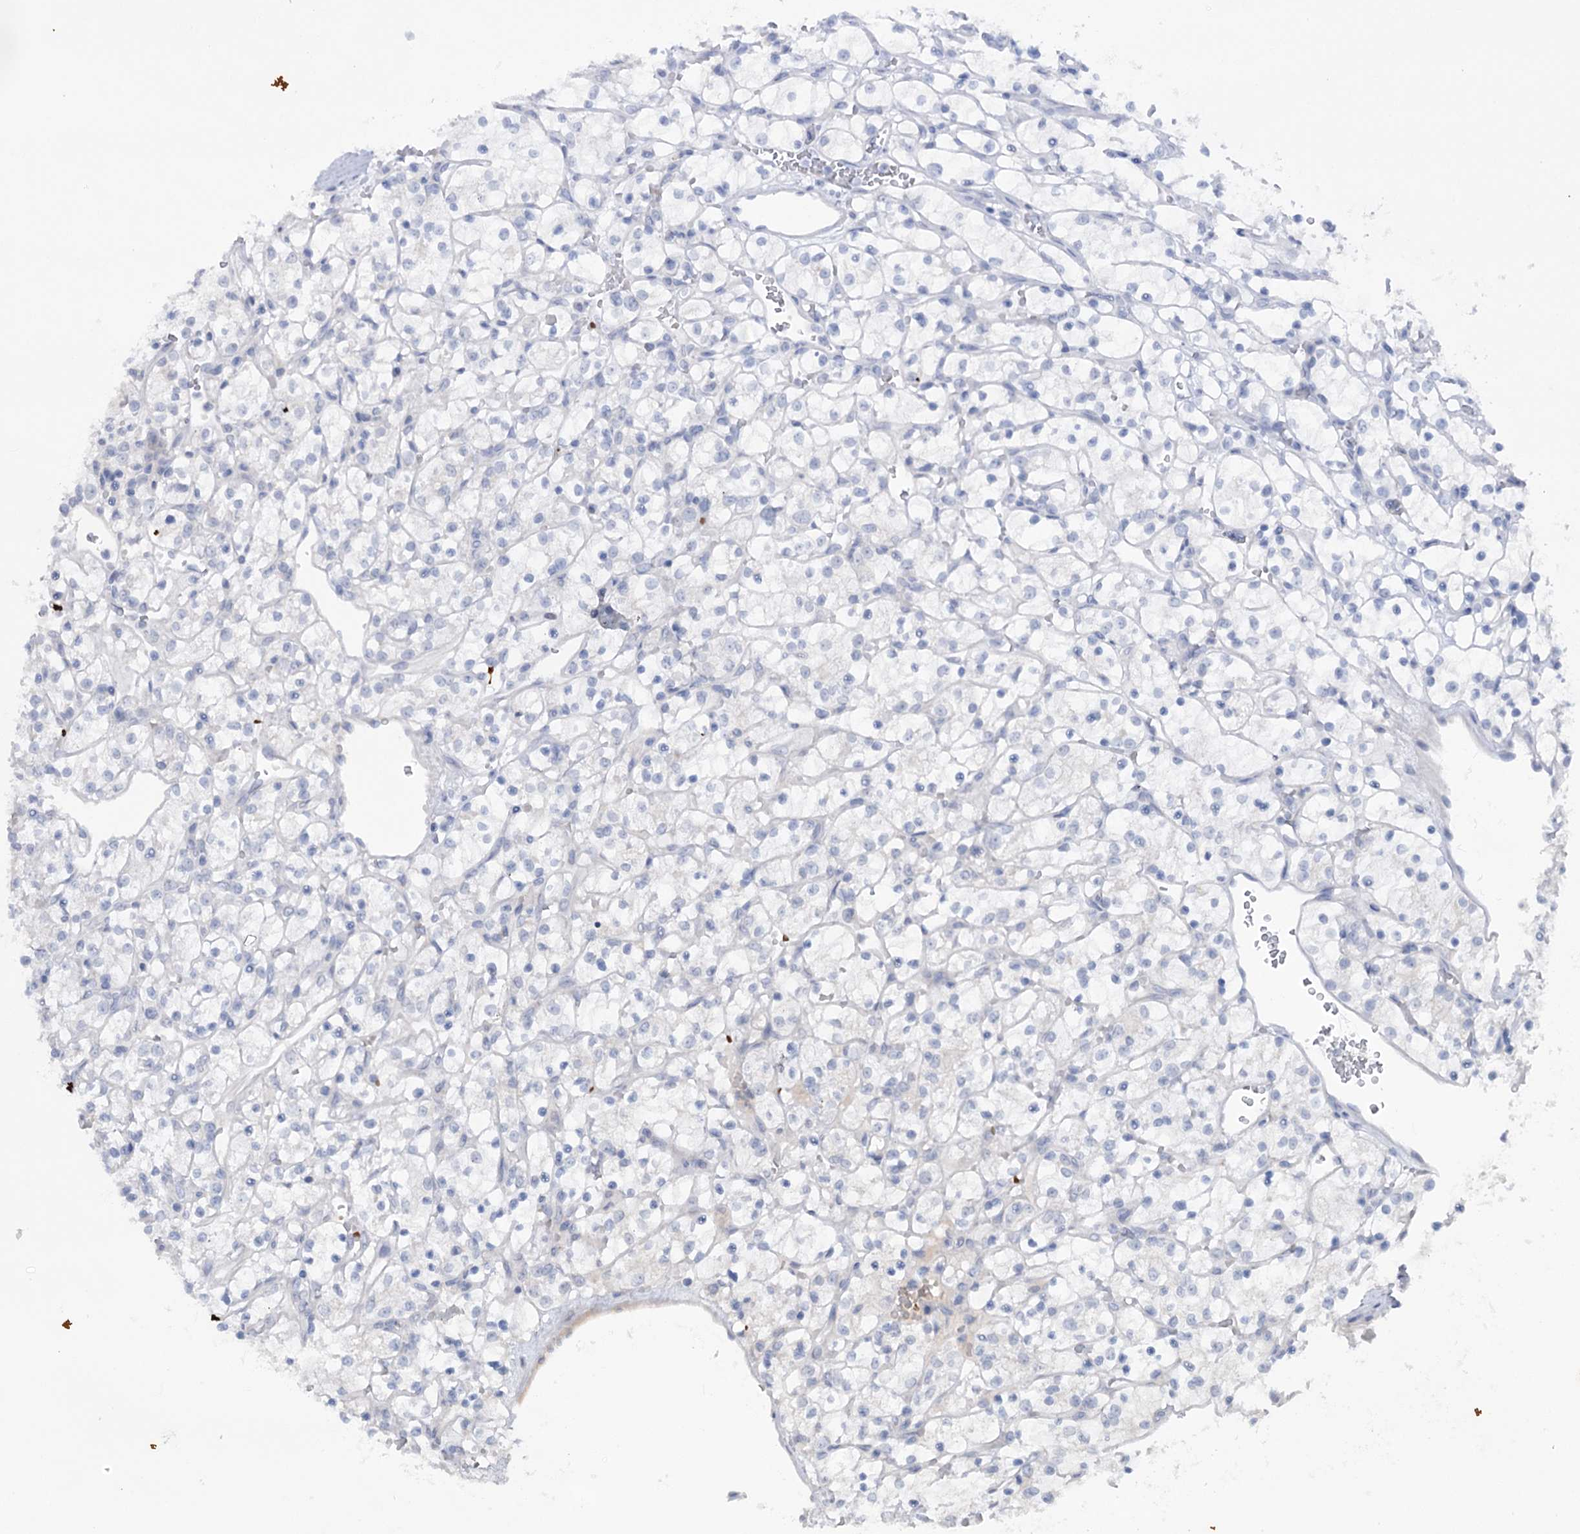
{"staining": {"intensity": "negative", "quantity": "none", "location": "none"}, "tissue": "renal cancer", "cell_type": "Tumor cells", "image_type": "cancer", "snomed": [{"axis": "morphology", "description": "Adenocarcinoma, NOS"}, {"axis": "topography", "description": "Kidney"}], "caption": "Immunohistochemistry (IHC) photomicrograph of renal cancer (adenocarcinoma) stained for a protein (brown), which displays no expression in tumor cells.", "gene": "MTCH2", "patient": {"sex": "female", "age": 69}}